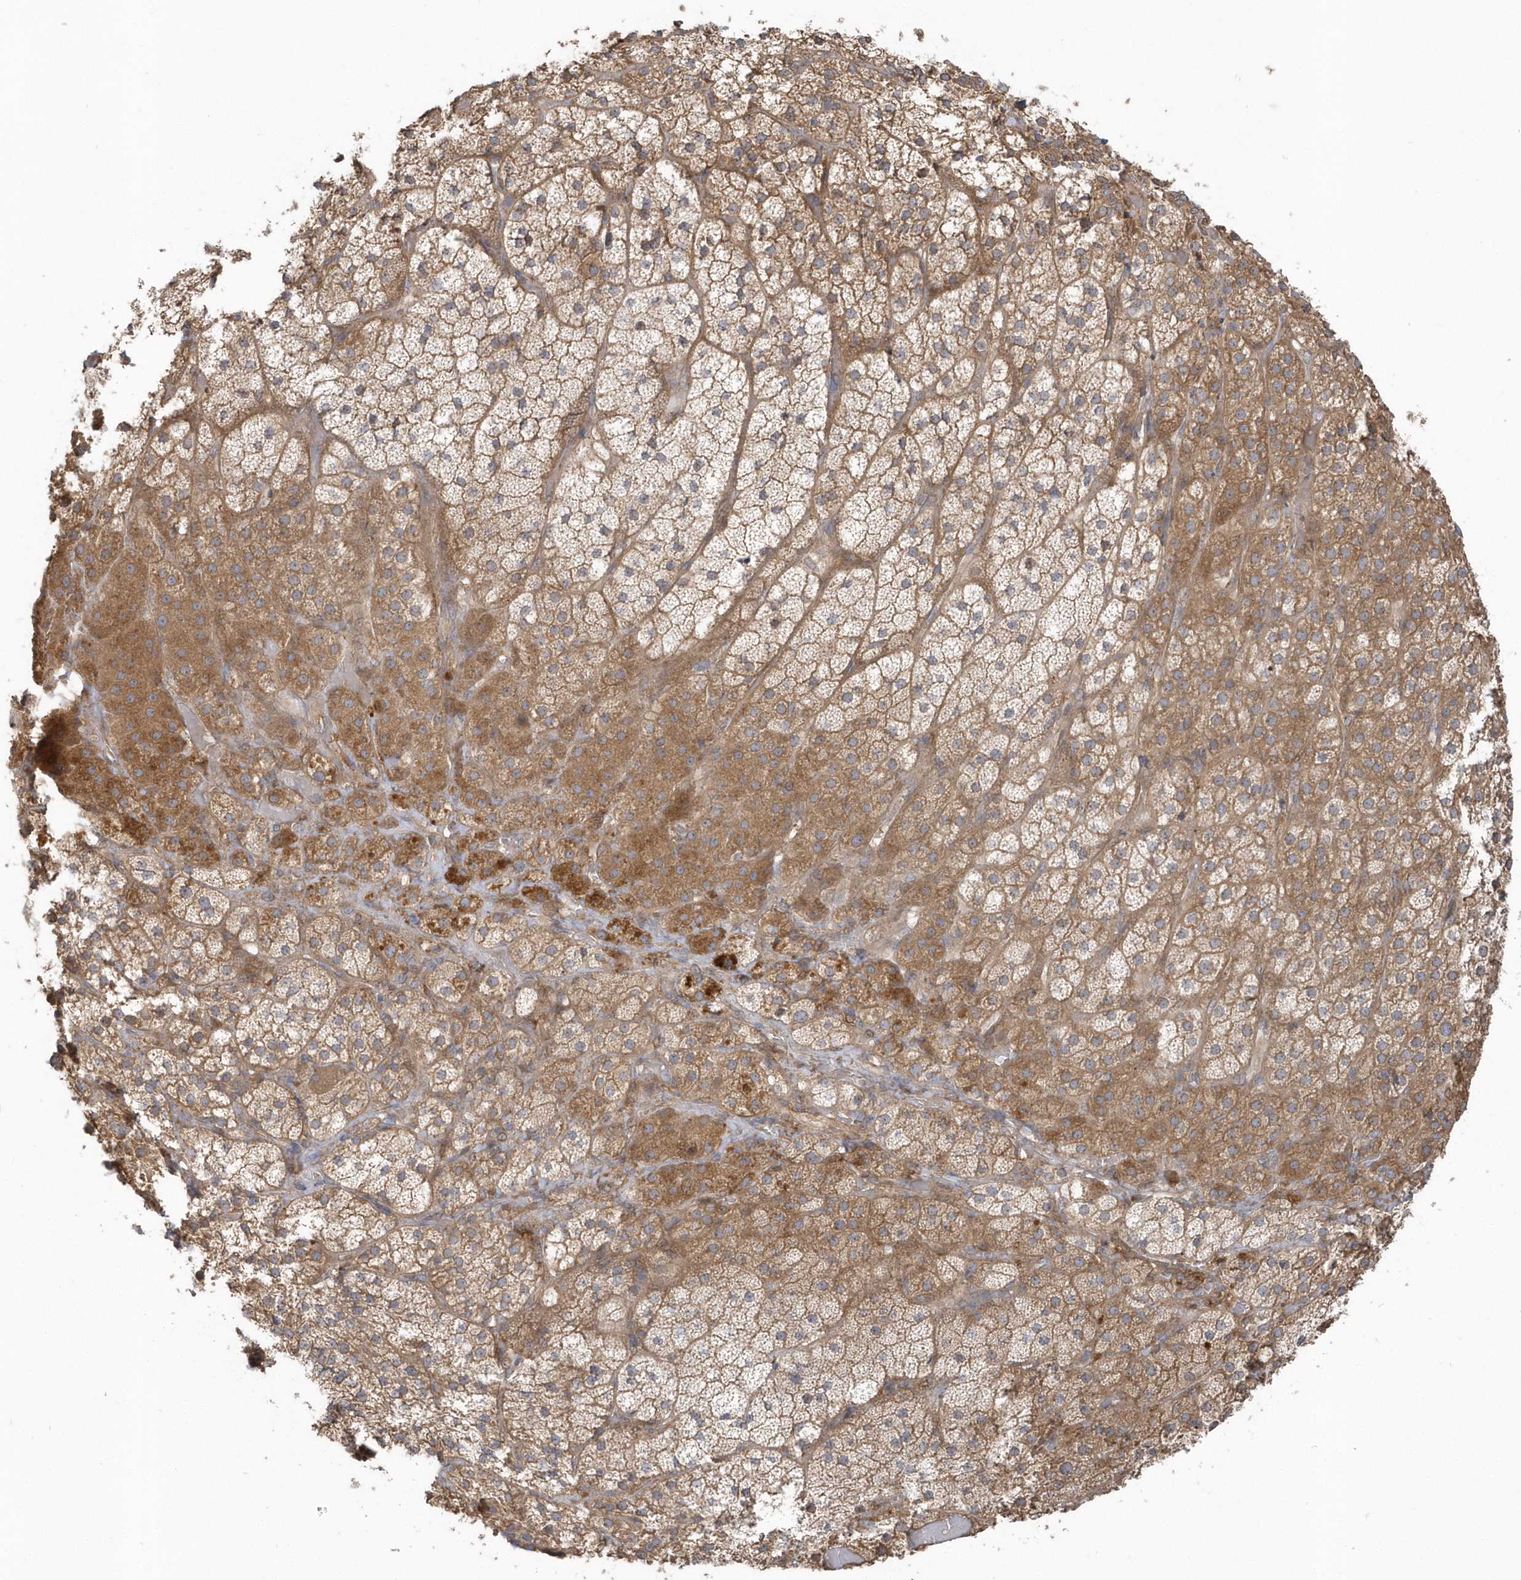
{"staining": {"intensity": "moderate", "quantity": ">75%", "location": "cytoplasmic/membranous"}, "tissue": "adrenal gland", "cell_type": "Glandular cells", "image_type": "normal", "snomed": [{"axis": "morphology", "description": "Normal tissue, NOS"}, {"axis": "topography", "description": "Adrenal gland"}], "caption": "Immunohistochemical staining of unremarkable adrenal gland exhibits >75% levels of moderate cytoplasmic/membranous protein expression in about >75% of glandular cells.", "gene": "ACTR1A", "patient": {"sex": "male", "age": 57}}